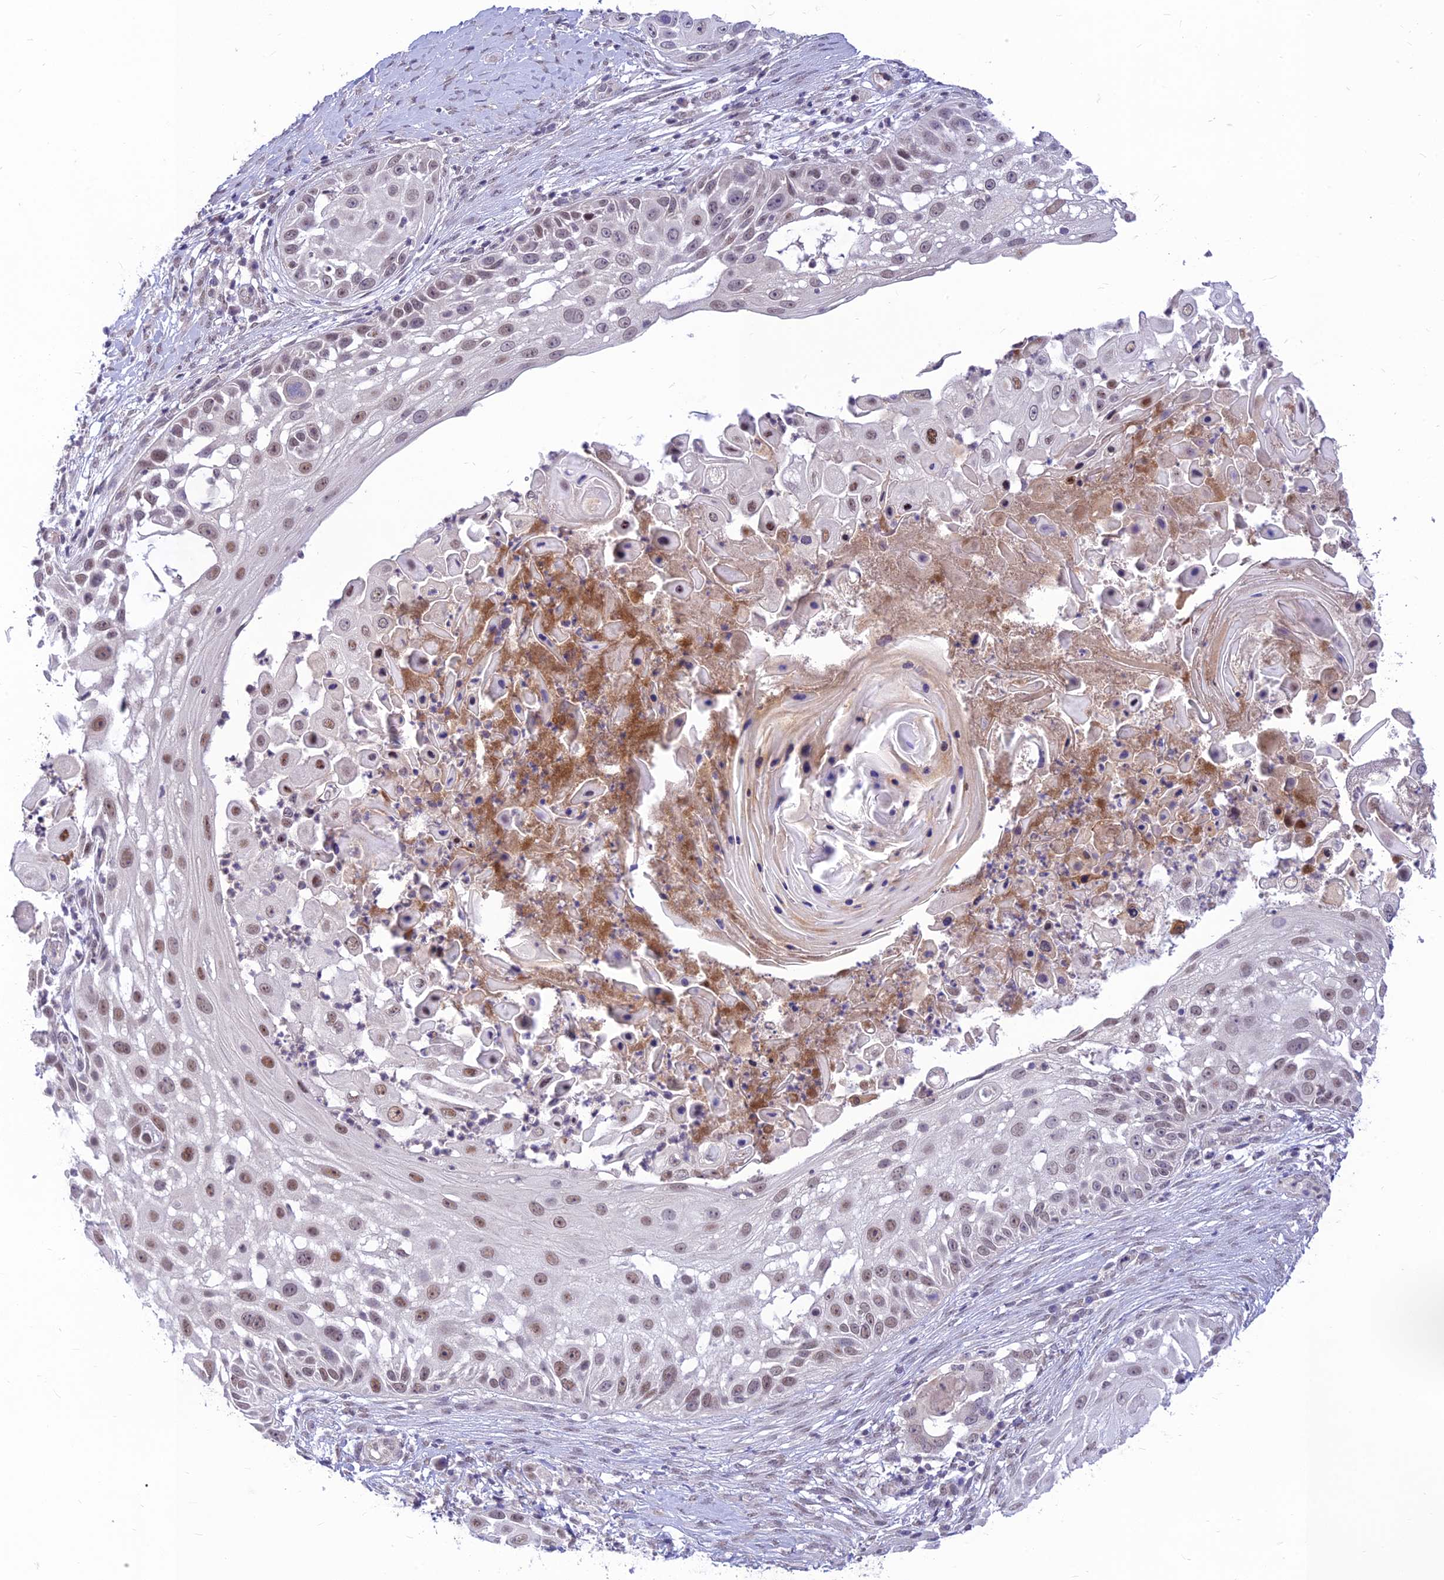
{"staining": {"intensity": "moderate", "quantity": ">75%", "location": "nuclear"}, "tissue": "skin cancer", "cell_type": "Tumor cells", "image_type": "cancer", "snomed": [{"axis": "morphology", "description": "Squamous cell carcinoma, NOS"}, {"axis": "topography", "description": "Skin"}], "caption": "Human squamous cell carcinoma (skin) stained for a protein (brown) demonstrates moderate nuclear positive staining in approximately >75% of tumor cells.", "gene": "MICOS13", "patient": {"sex": "female", "age": 44}}